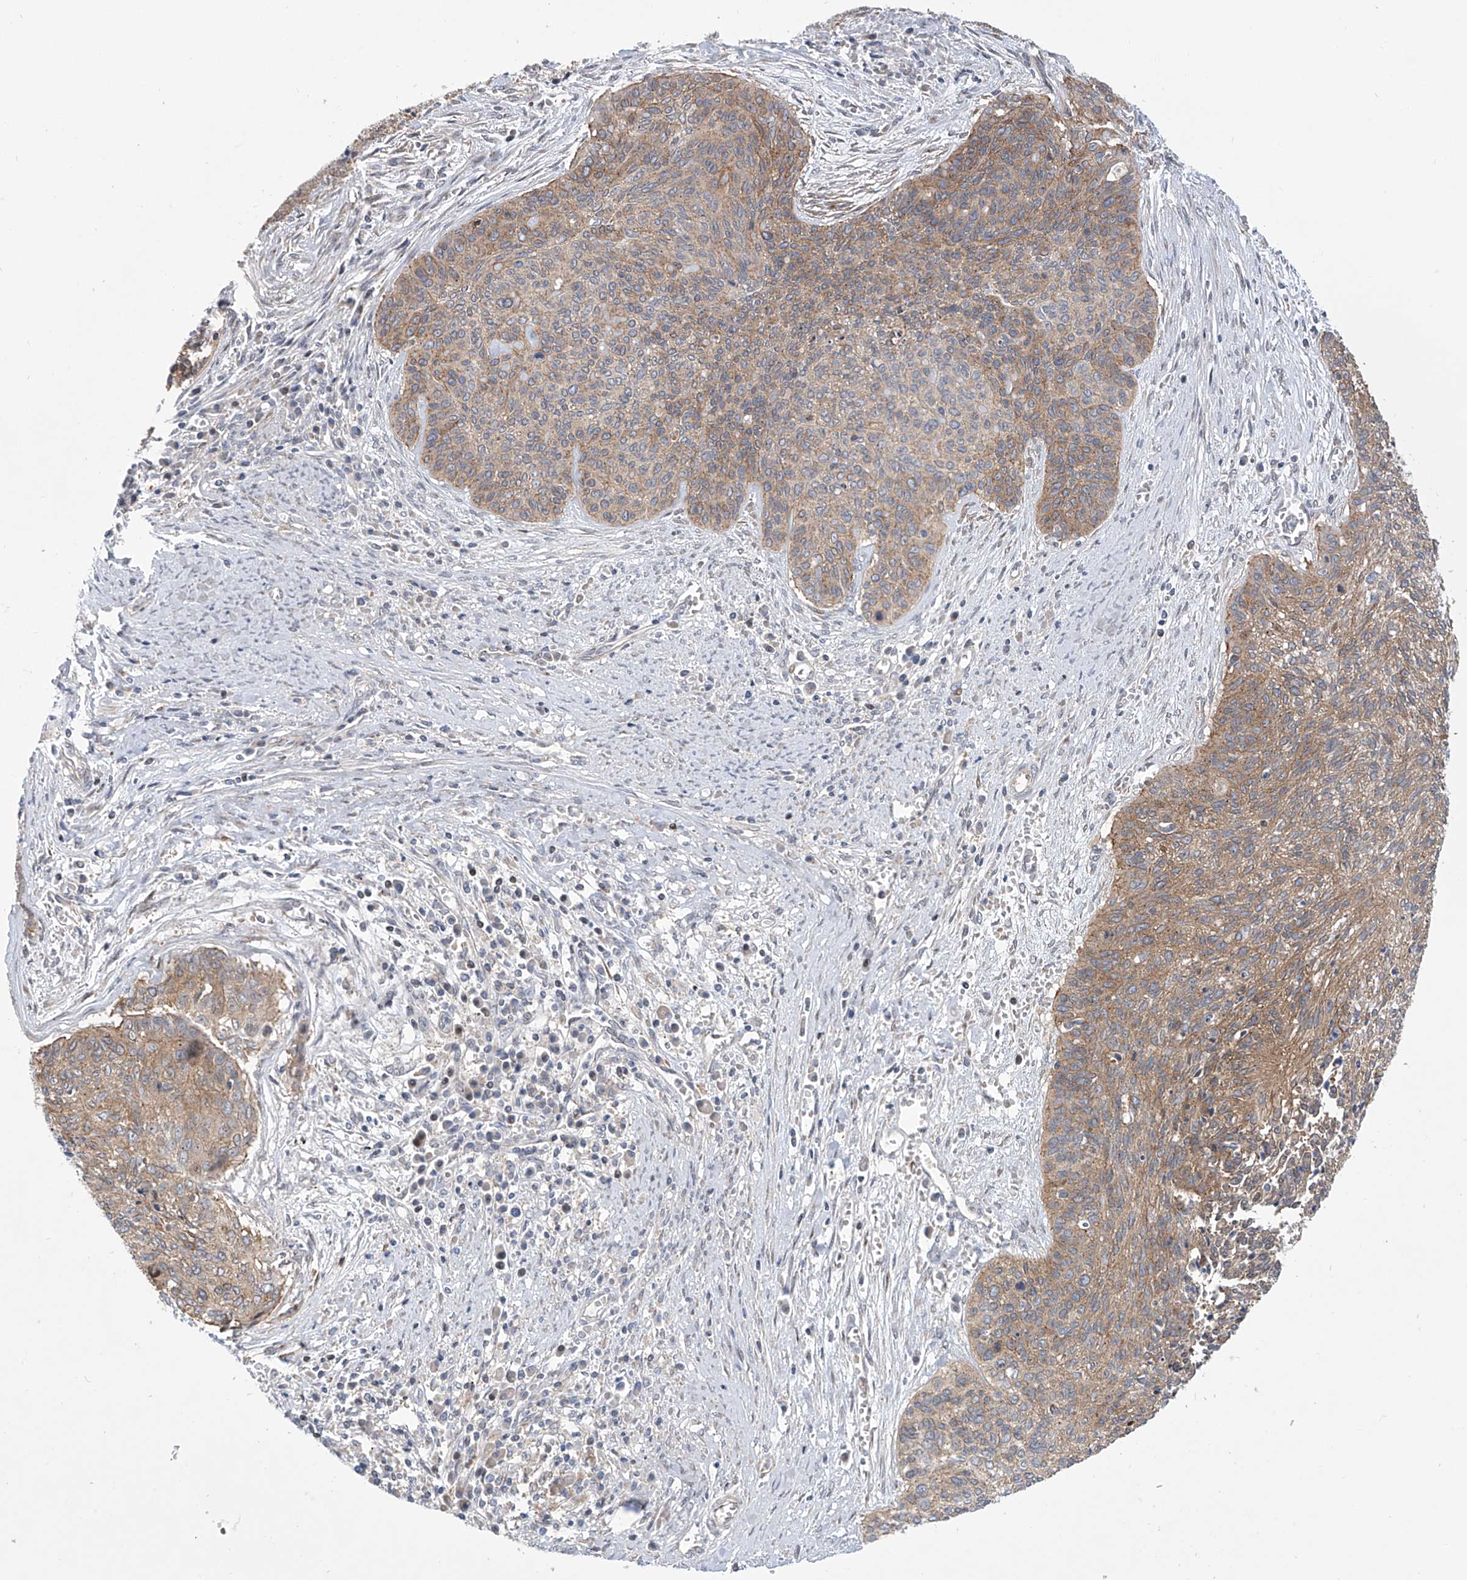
{"staining": {"intensity": "weak", "quantity": ">75%", "location": "cytoplasmic/membranous"}, "tissue": "cervical cancer", "cell_type": "Tumor cells", "image_type": "cancer", "snomed": [{"axis": "morphology", "description": "Squamous cell carcinoma, NOS"}, {"axis": "topography", "description": "Cervix"}], "caption": "Protein expression analysis of cervical cancer (squamous cell carcinoma) shows weak cytoplasmic/membranous expression in approximately >75% of tumor cells.", "gene": "LRRC1", "patient": {"sex": "female", "age": 55}}